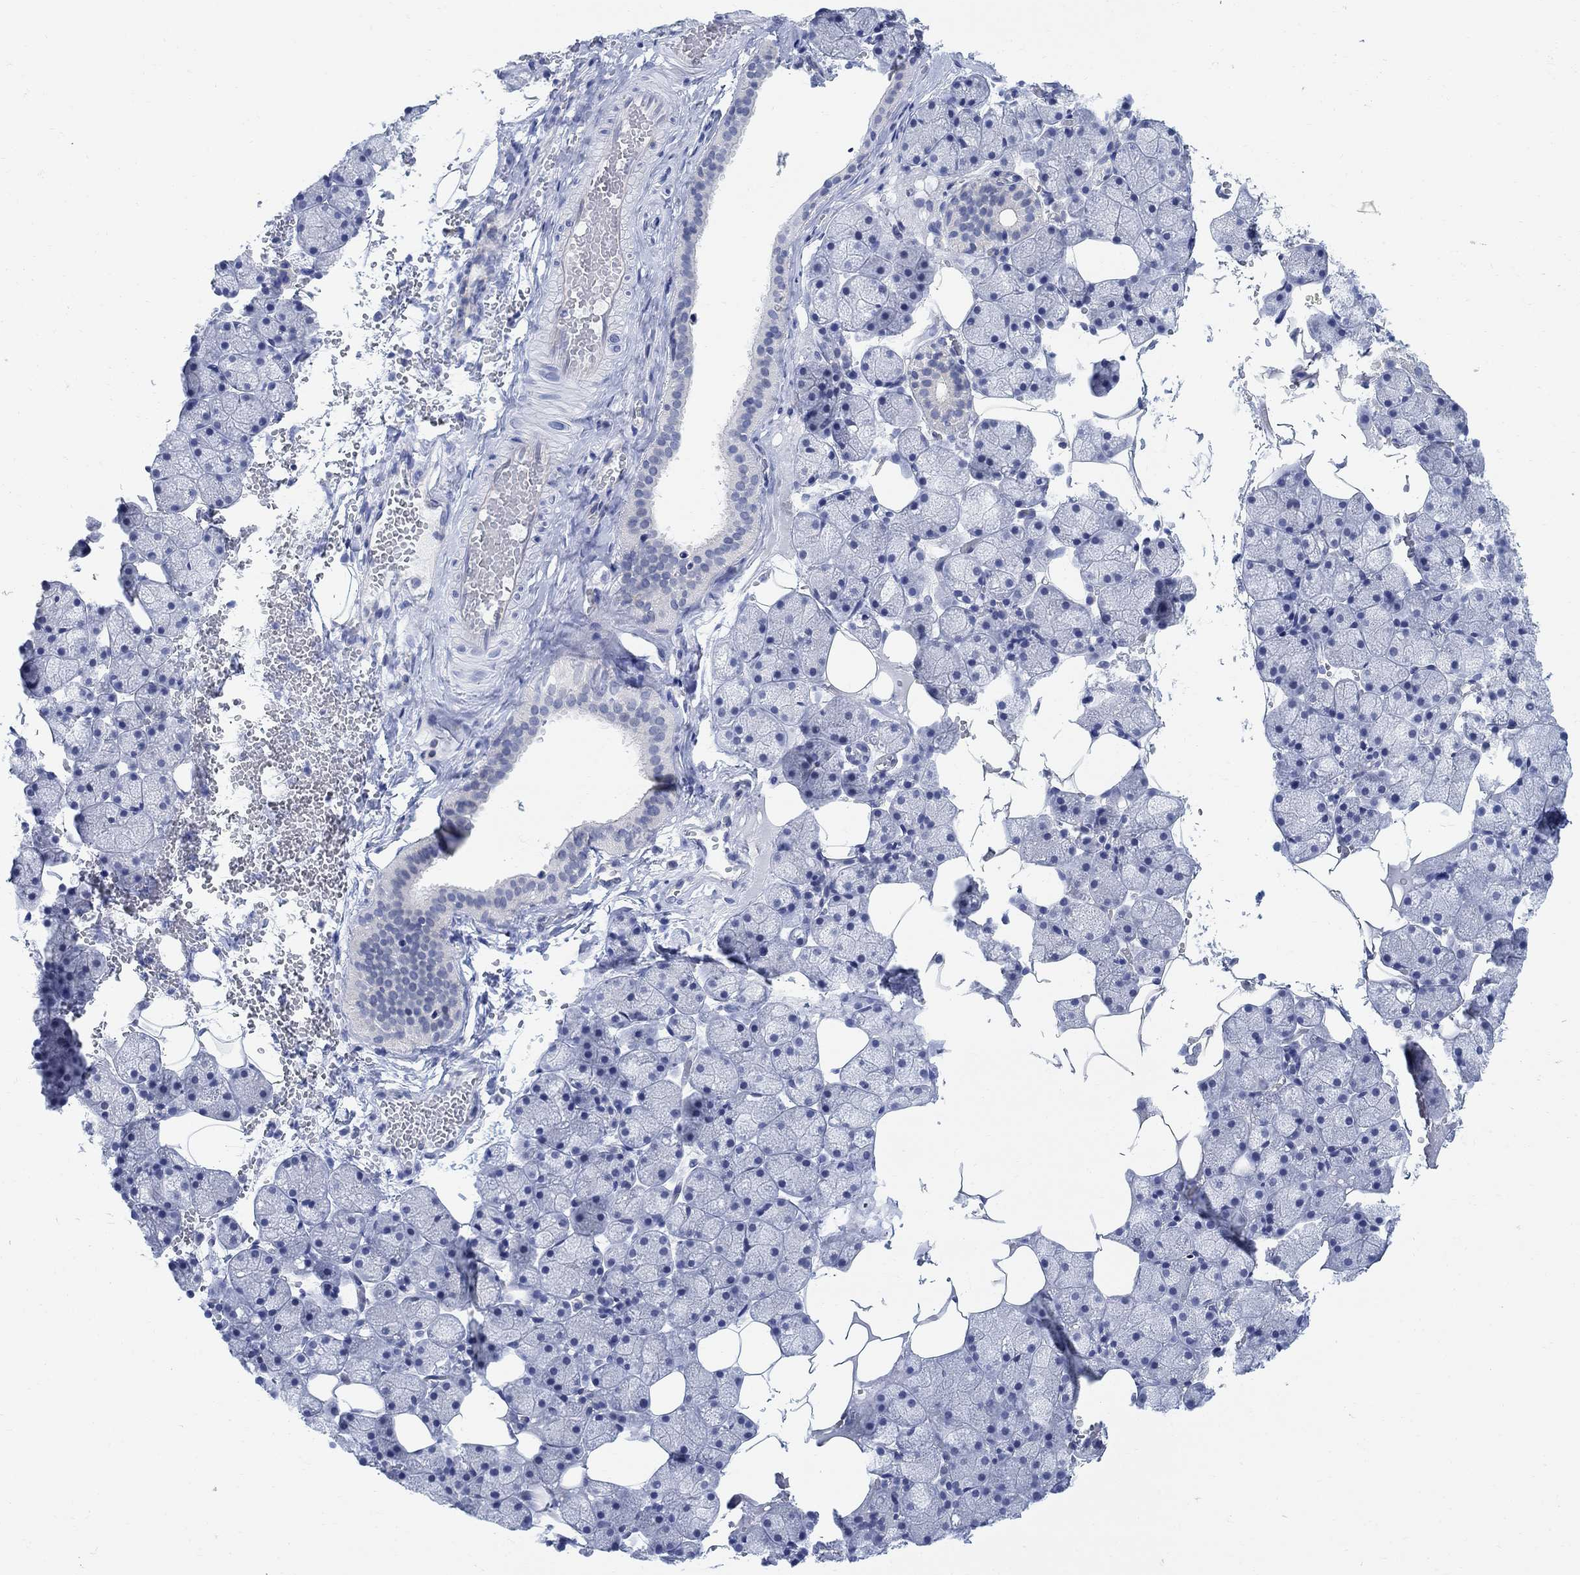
{"staining": {"intensity": "negative", "quantity": "none", "location": "none"}, "tissue": "salivary gland", "cell_type": "Glandular cells", "image_type": "normal", "snomed": [{"axis": "morphology", "description": "Normal tissue, NOS"}, {"axis": "topography", "description": "Salivary gland"}], "caption": "Salivary gland was stained to show a protein in brown. There is no significant positivity in glandular cells. (DAB (3,3'-diaminobenzidine) IHC visualized using brightfield microscopy, high magnification).", "gene": "PHF21B", "patient": {"sex": "male", "age": 38}}